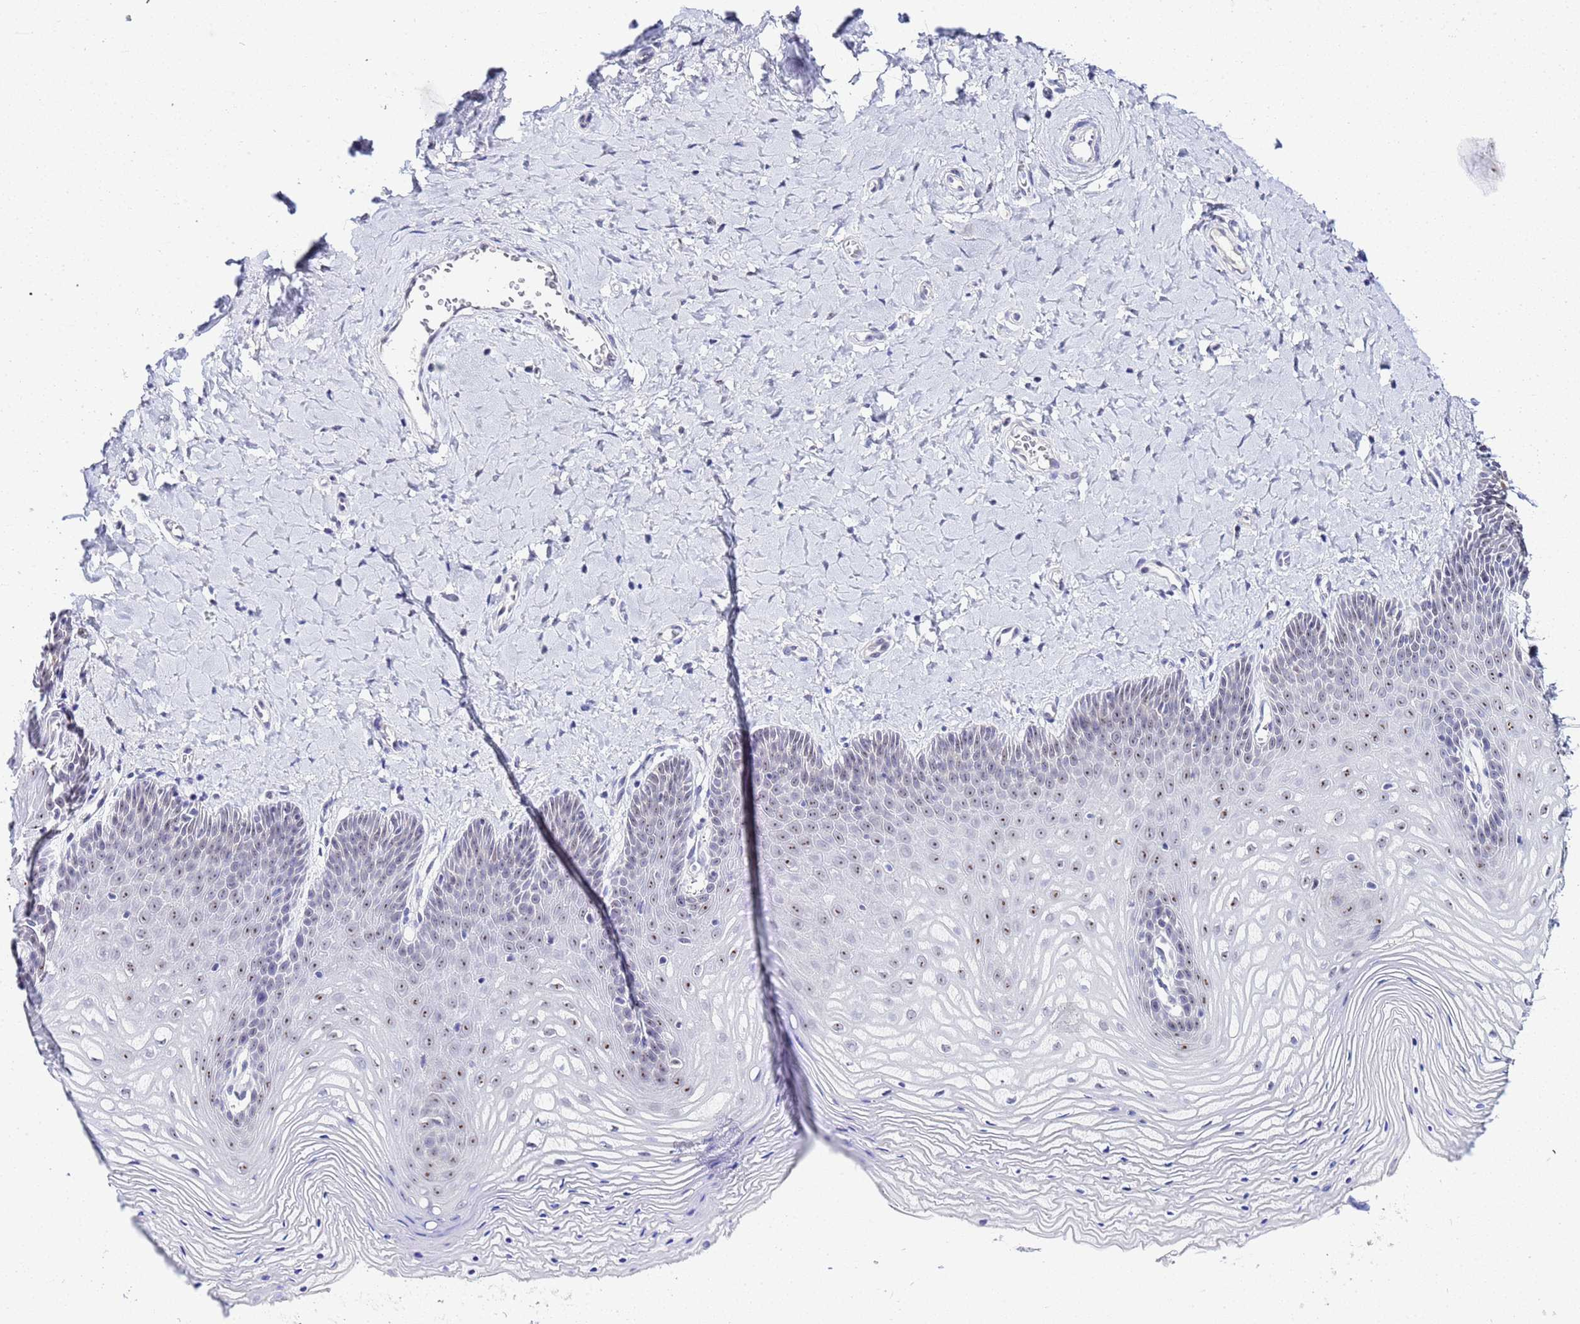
{"staining": {"intensity": "weak", "quantity": "25%-75%", "location": "nuclear"}, "tissue": "vagina", "cell_type": "Squamous epithelial cells", "image_type": "normal", "snomed": [{"axis": "morphology", "description": "Normal tissue, NOS"}, {"axis": "topography", "description": "Vagina"}], "caption": "Protein staining shows weak nuclear staining in approximately 25%-75% of squamous epithelial cells in benign vagina.", "gene": "ACTL6B", "patient": {"sex": "female", "age": 65}}